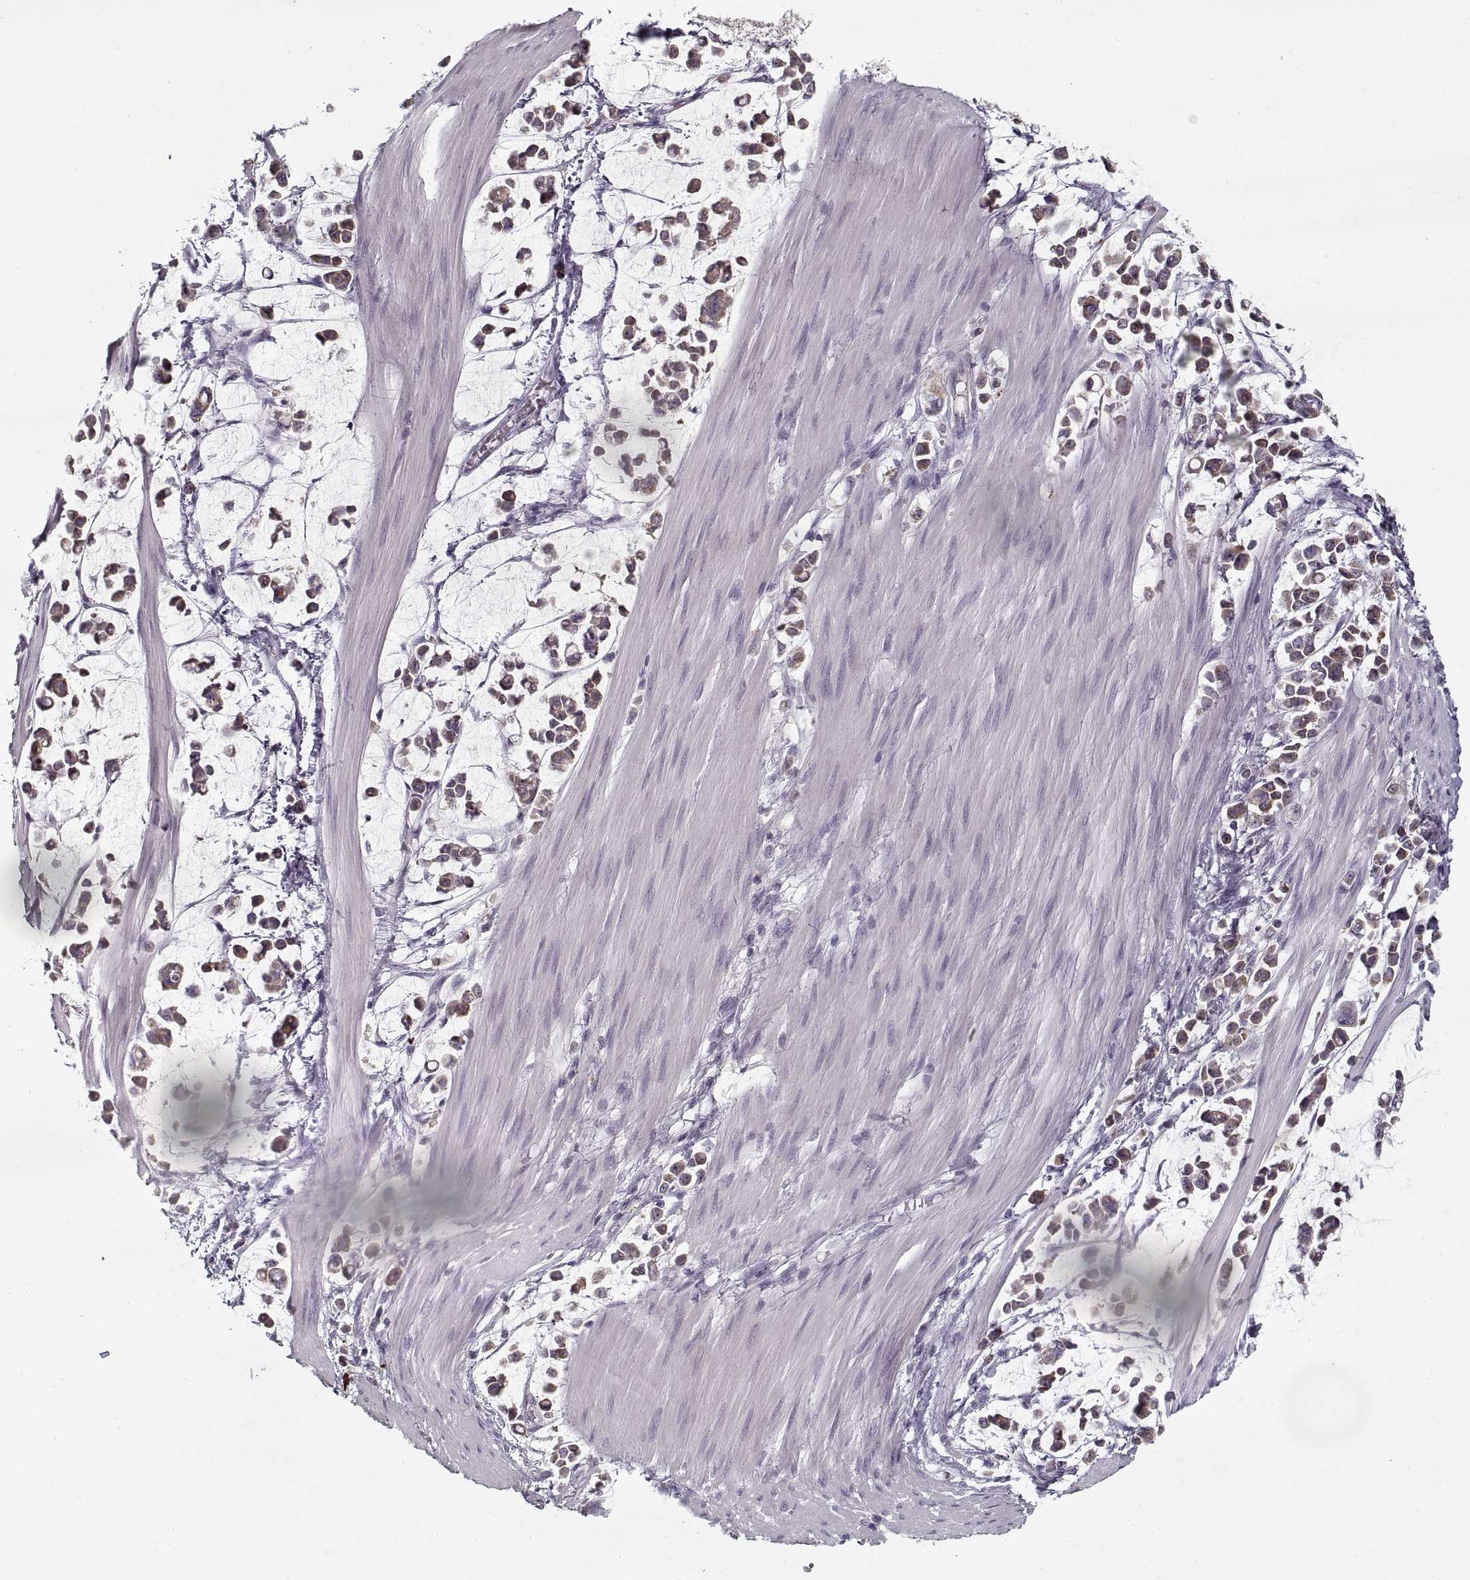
{"staining": {"intensity": "moderate", "quantity": "25%-75%", "location": "cytoplasmic/membranous"}, "tissue": "stomach cancer", "cell_type": "Tumor cells", "image_type": "cancer", "snomed": [{"axis": "morphology", "description": "Adenocarcinoma, NOS"}, {"axis": "topography", "description": "Stomach"}], "caption": "A micrograph of human adenocarcinoma (stomach) stained for a protein reveals moderate cytoplasmic/membranous brown staining in tumor cells. (DAB IHC with brightfield microscopy, high magnification).", "gene": "GAD2", "patient": {"sex": "male", "age": 82}}